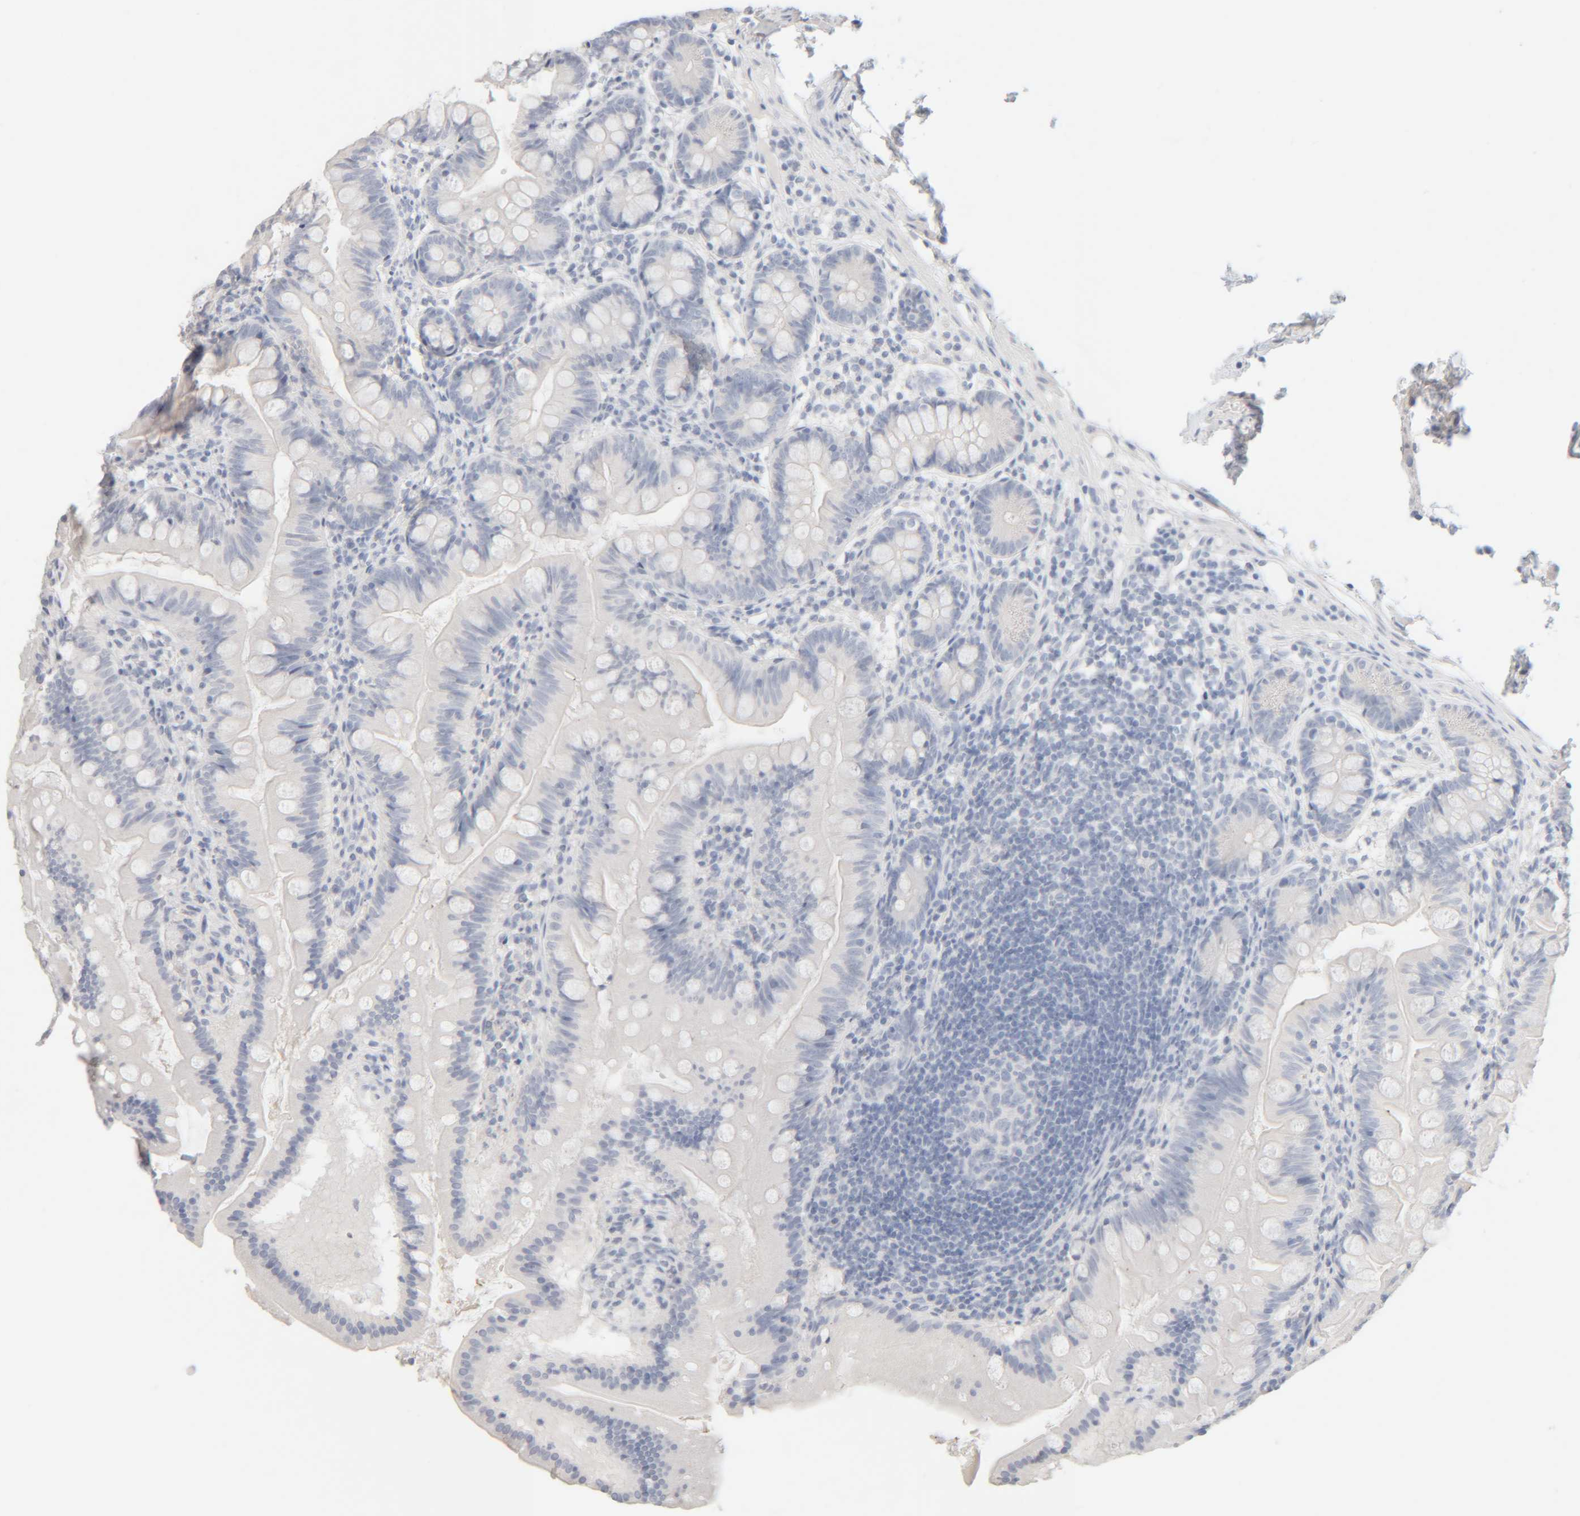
{"staining": {"intensity": "negative", "quantity": "none", "location": "none"}, "tissue": "small intestine", "cell_type": "Glandular cells", "image_type": "normal", "snomed": [{"axis": "morphology", "description": "Normal tissue, NOS"}, {"axis": "topography", "description": "Small intestine"}], "caption": "Human small intestine stained for a protein using IHC reveals no positivity in glandular cells.", "gene": "RIDA", "patient": {"sex": "male", "age": 7}}